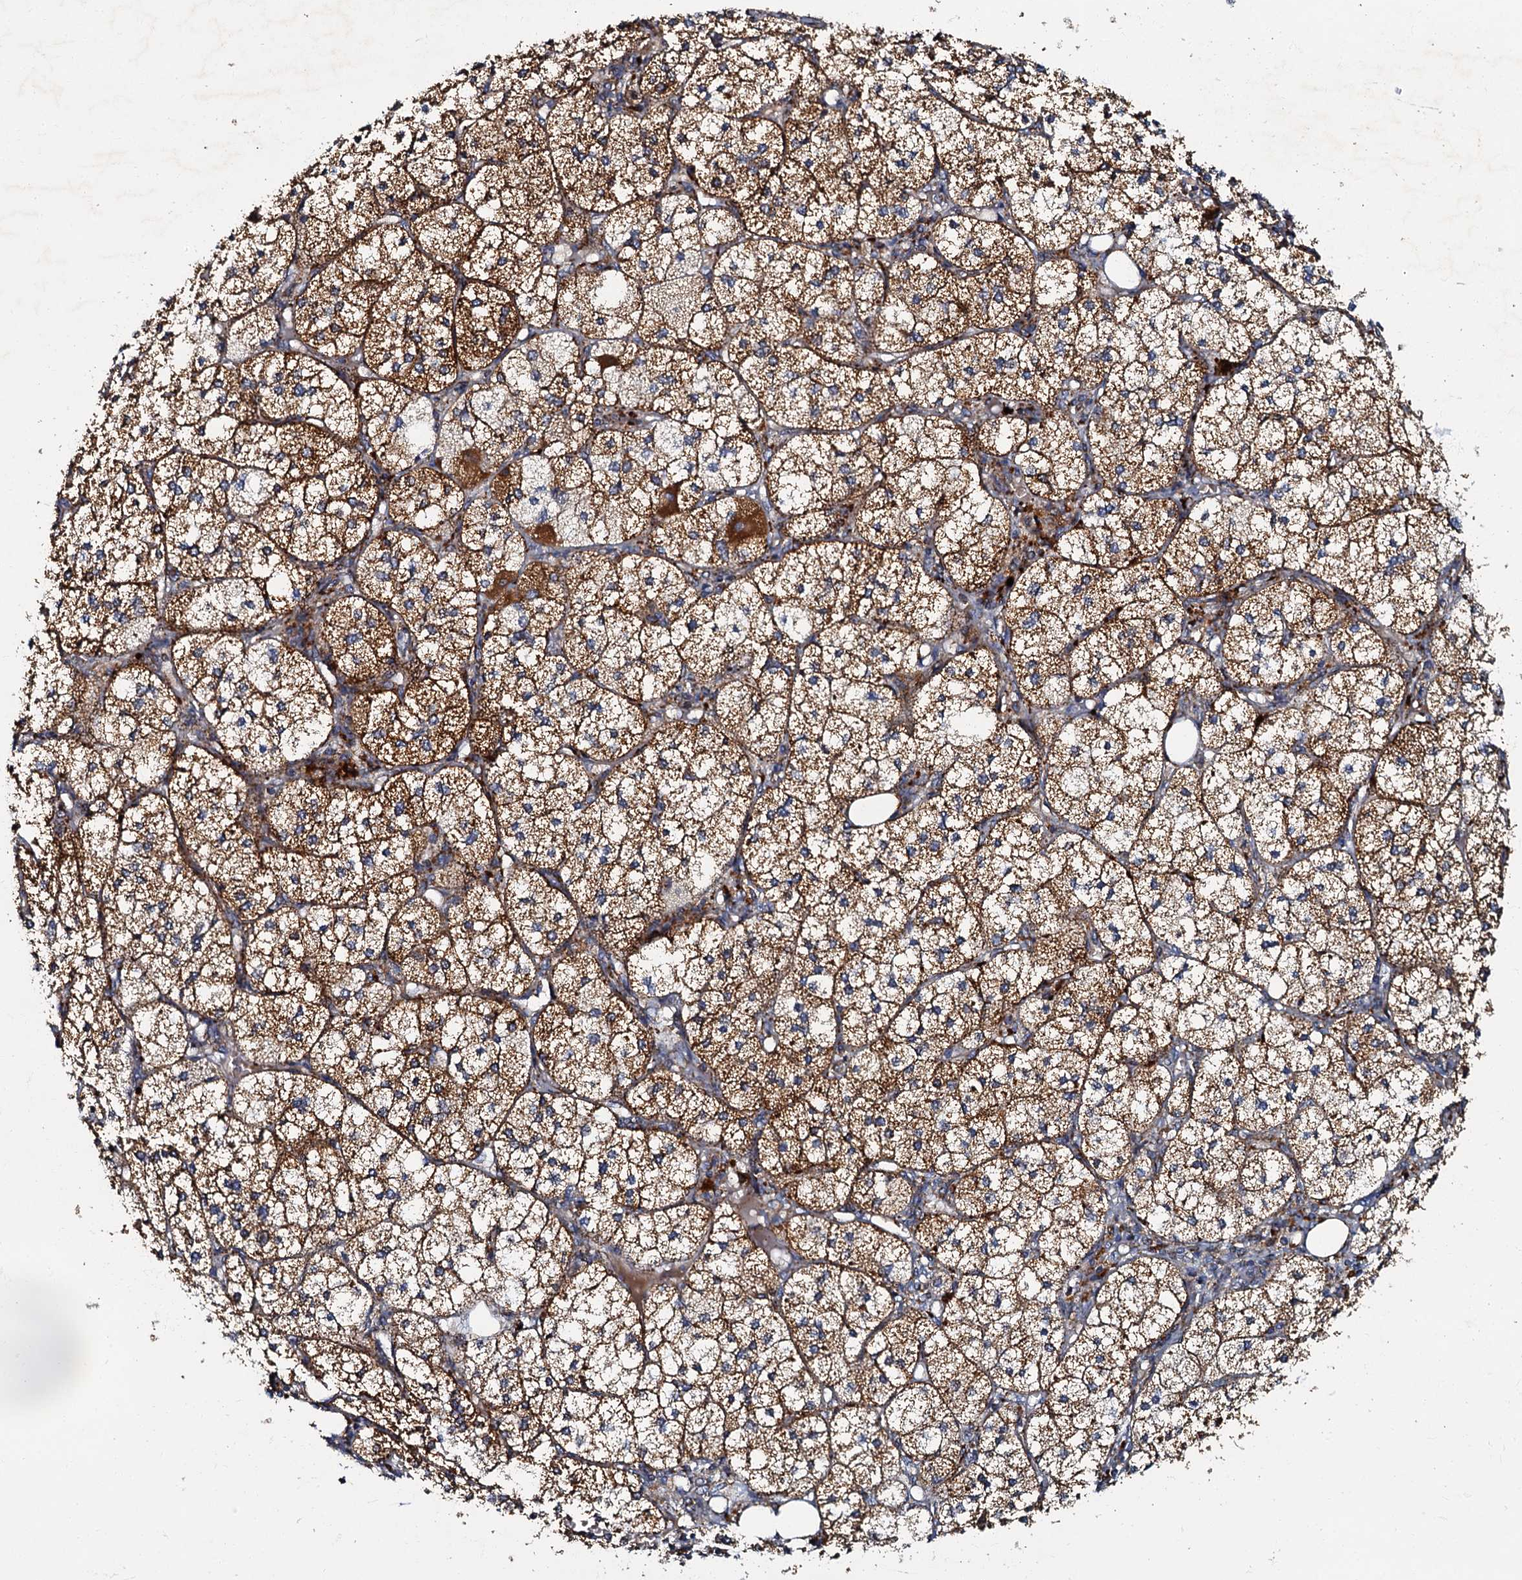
{"staining": {"intensity": "strong", "quantity": ">75%", "location": "cytoplasmic/membranous"}, "tissue": "adrenal gland", "cell_type": "Glandular cells", "image_type": "normal", "snomed": [{"axis": "morphology", "description": "Normal tissue, NOS"}, {"axis": "topography", "description": "Adrenal gland"}], "caption": "Adrenal gland stained for a protein (brown) reveals strong cytoplasmic/membranous positive positivity in approximately >75% of glandular cells.", "gene": "NDUFA12", "patient": {"sex": "female", "age": 61}}